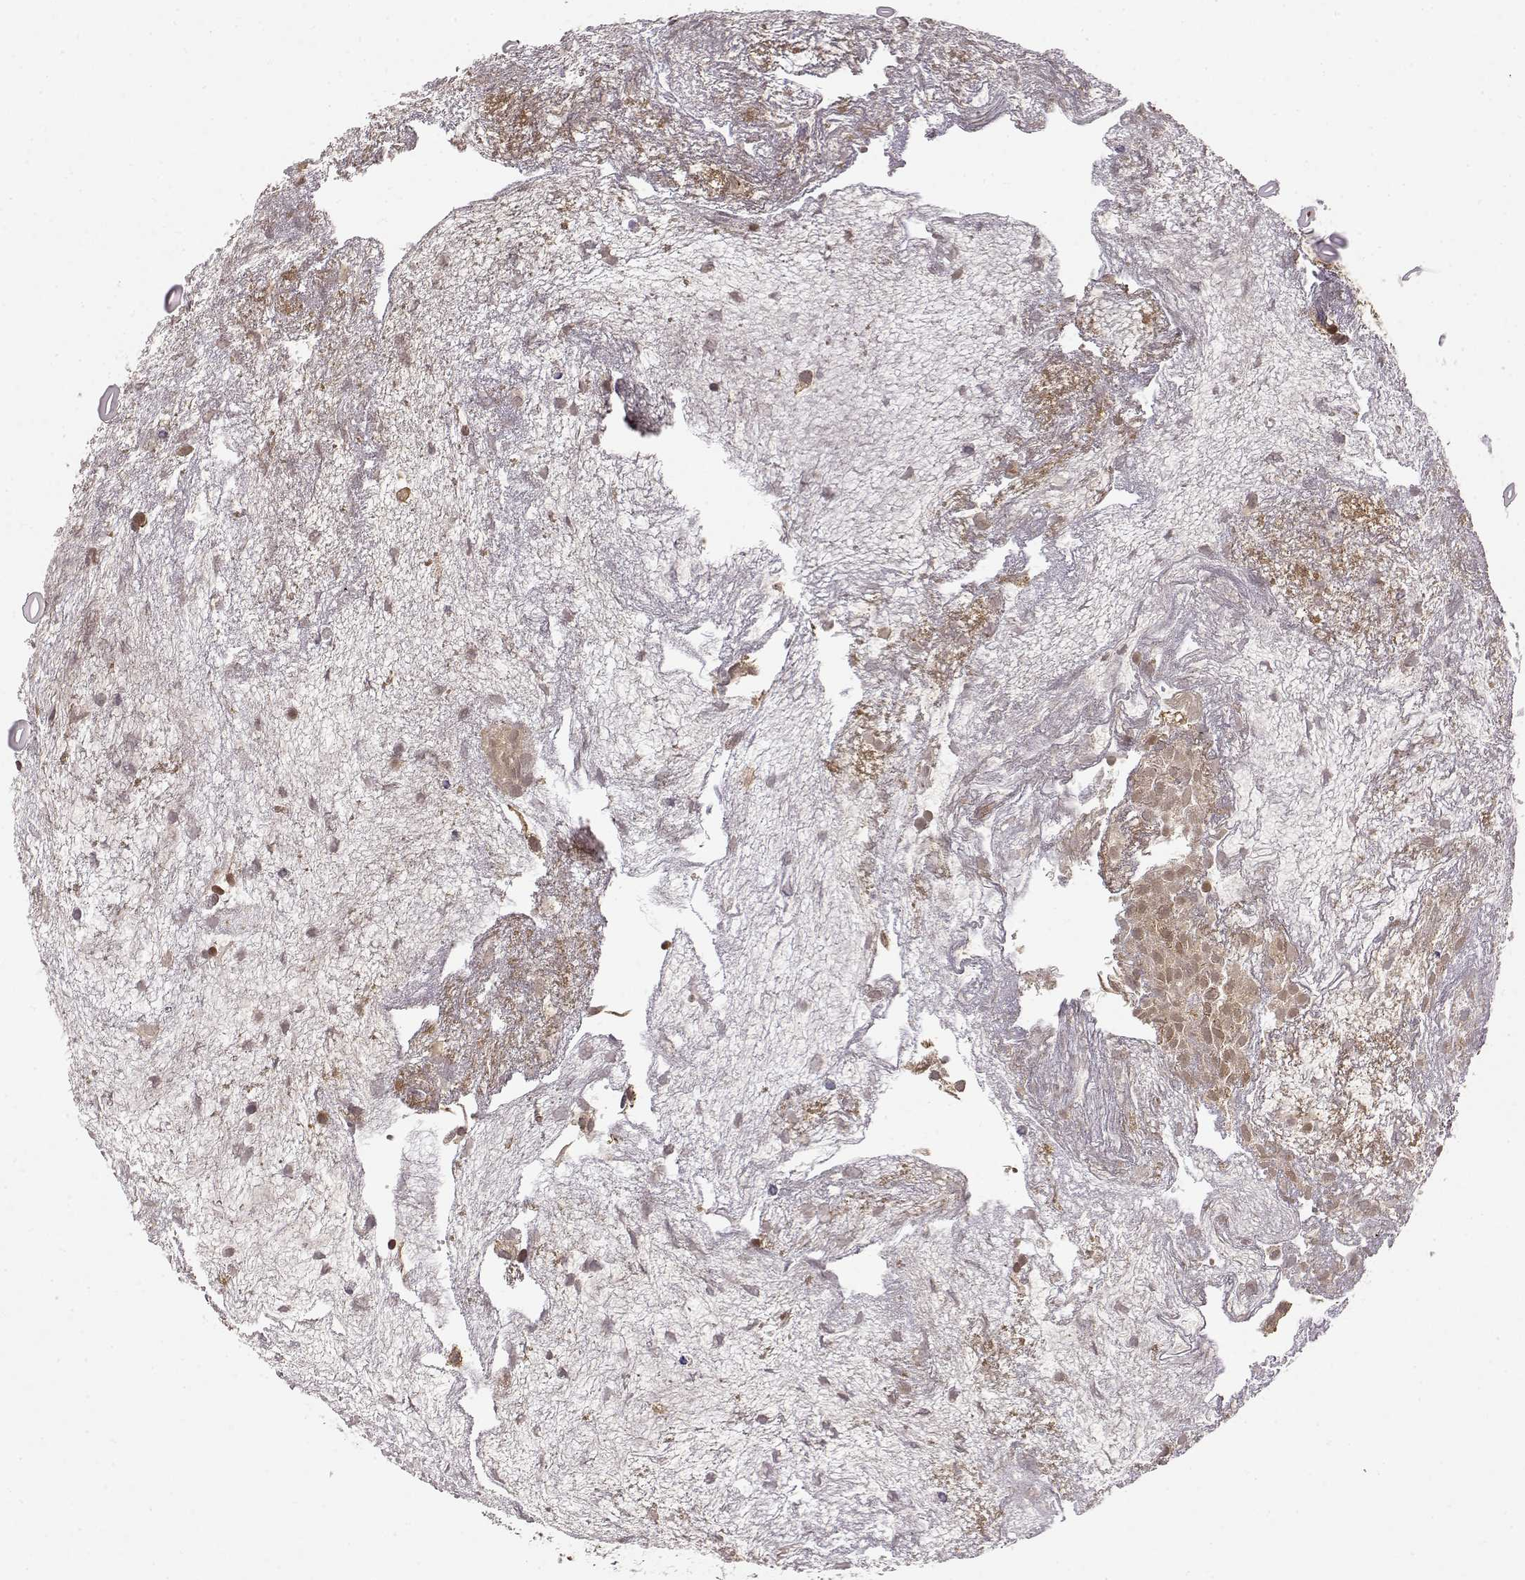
{"staining": {"intensity": "moderate", "quantity": "<25%", "location": "cytoplasmic/membranous,nuclear"}, "tissue": "urothelial cancer", "cell_type": "Tumor cells", "image_type": "cancer", "snomed": [{"axis": "morphology", "description": "Urothelial carcinoma, Low grade"}, {"axis": "topography", "description": "Urinary bladder"}], "caption": "An image of urothelial carcinoma (low-grade) stained for a protein exhibits moderate cytoplasmic/membranous and nuclear brown staining in tumor cells.", "gene": "MAEA", "patient": {"sex": "male", "age": 79}}